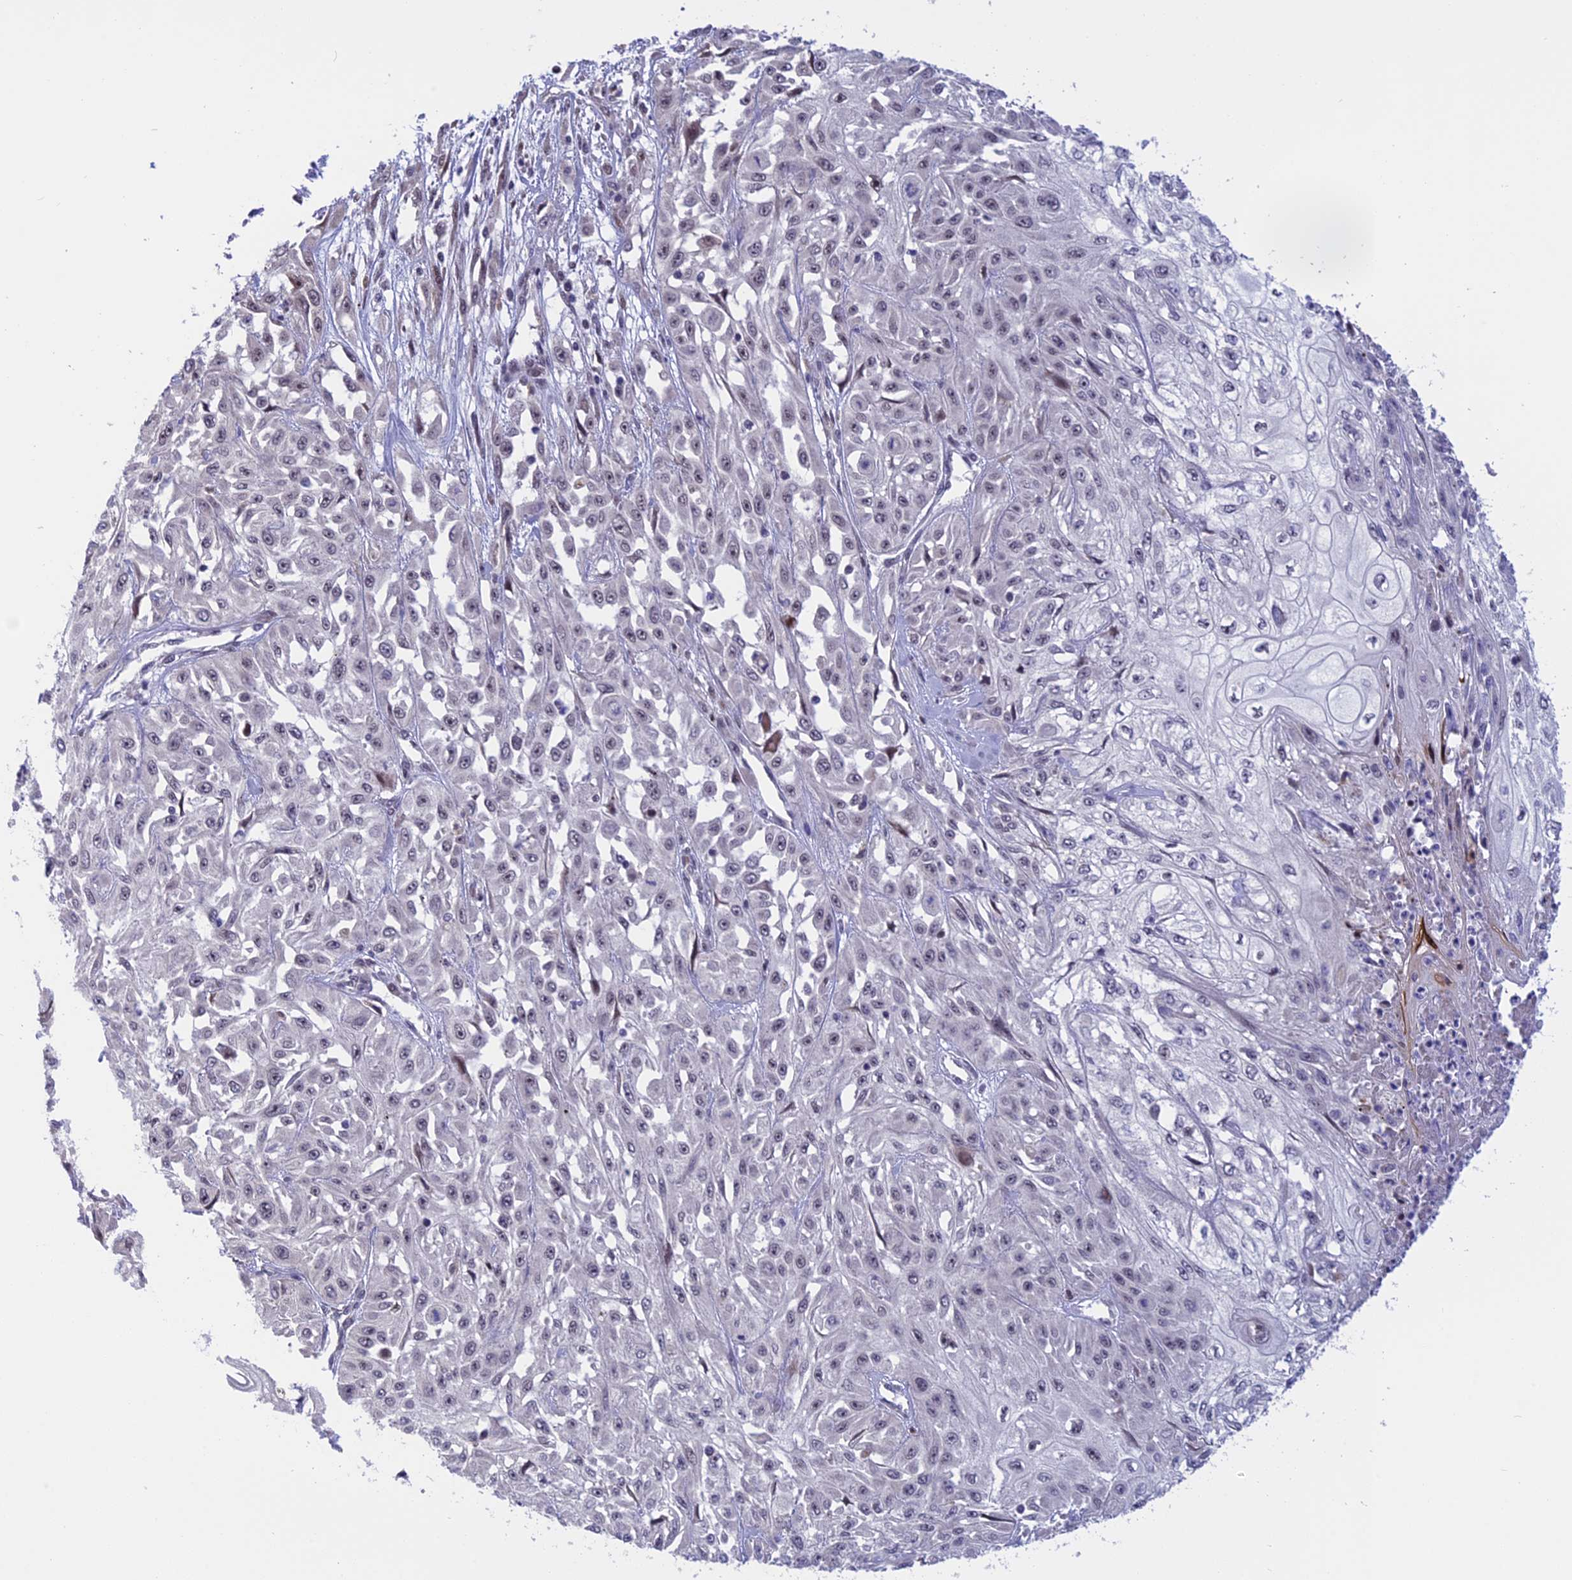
{"staining": {"intensity": "negative", "quantity": "none", "location": "none"}, "tissue": "skin cancer", "cell_type": "Tumor cells", "image_type": "cancer", "snomed": [{"axis": "morphology", "description": "Squamous cell carcinoma, NOS"}, {"axis": "morphology", "description": "Squamous cell carcinoma, metastatic, NOS"}, {"axis": "topography", "description": "Skin"}, {"axis": "topography", "description": "Lymph node"}], "caption": "Protein analysis of skin squamous cell carcinoma exhibits no significant positivity in tumor cells.", "gene": "POLR2C", "patient": {"sex": "male", "age": 75}}